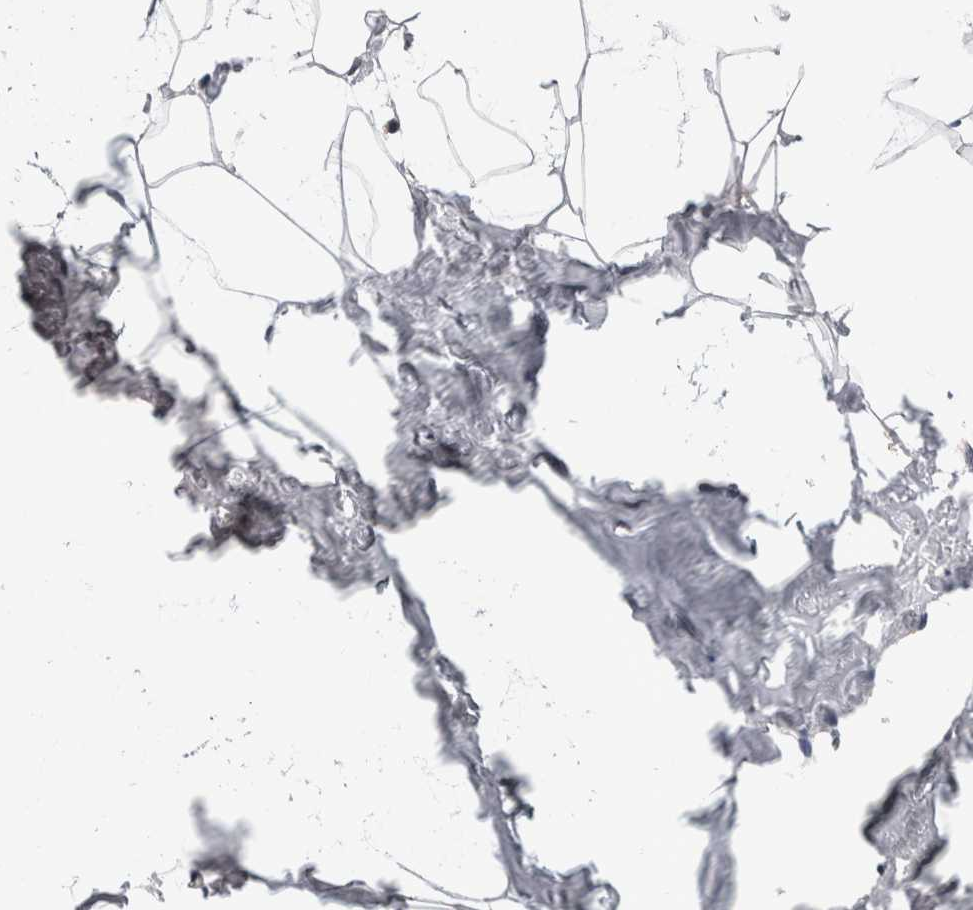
{"staining": {"intensity": "moderate", "quantity": ">75%", "location": "cytoplasmic/membranous"}, "tissue": "adipose tissue", "cell_type": "Adipocytes", "image_type": "normal", "snomed": [{"axis": "morphology", "description": "Normal tissue, NOS"}, {"axis": "morphology", "description": "Fibrosis, NOS"}, {"axis": "topography", "description": "Breast"}, {"axis": "topography", "description": "Adipose tissue"}], "caption": "Protein positivity by immunohistochemistry (IHC) reveals moderate cytoplasmic/membranous staining in approximately >75% of adipocytes in unremarkable adipose tissue.", "gene": "LIMA1", "patient": {"sex": "female", "age": 39}}